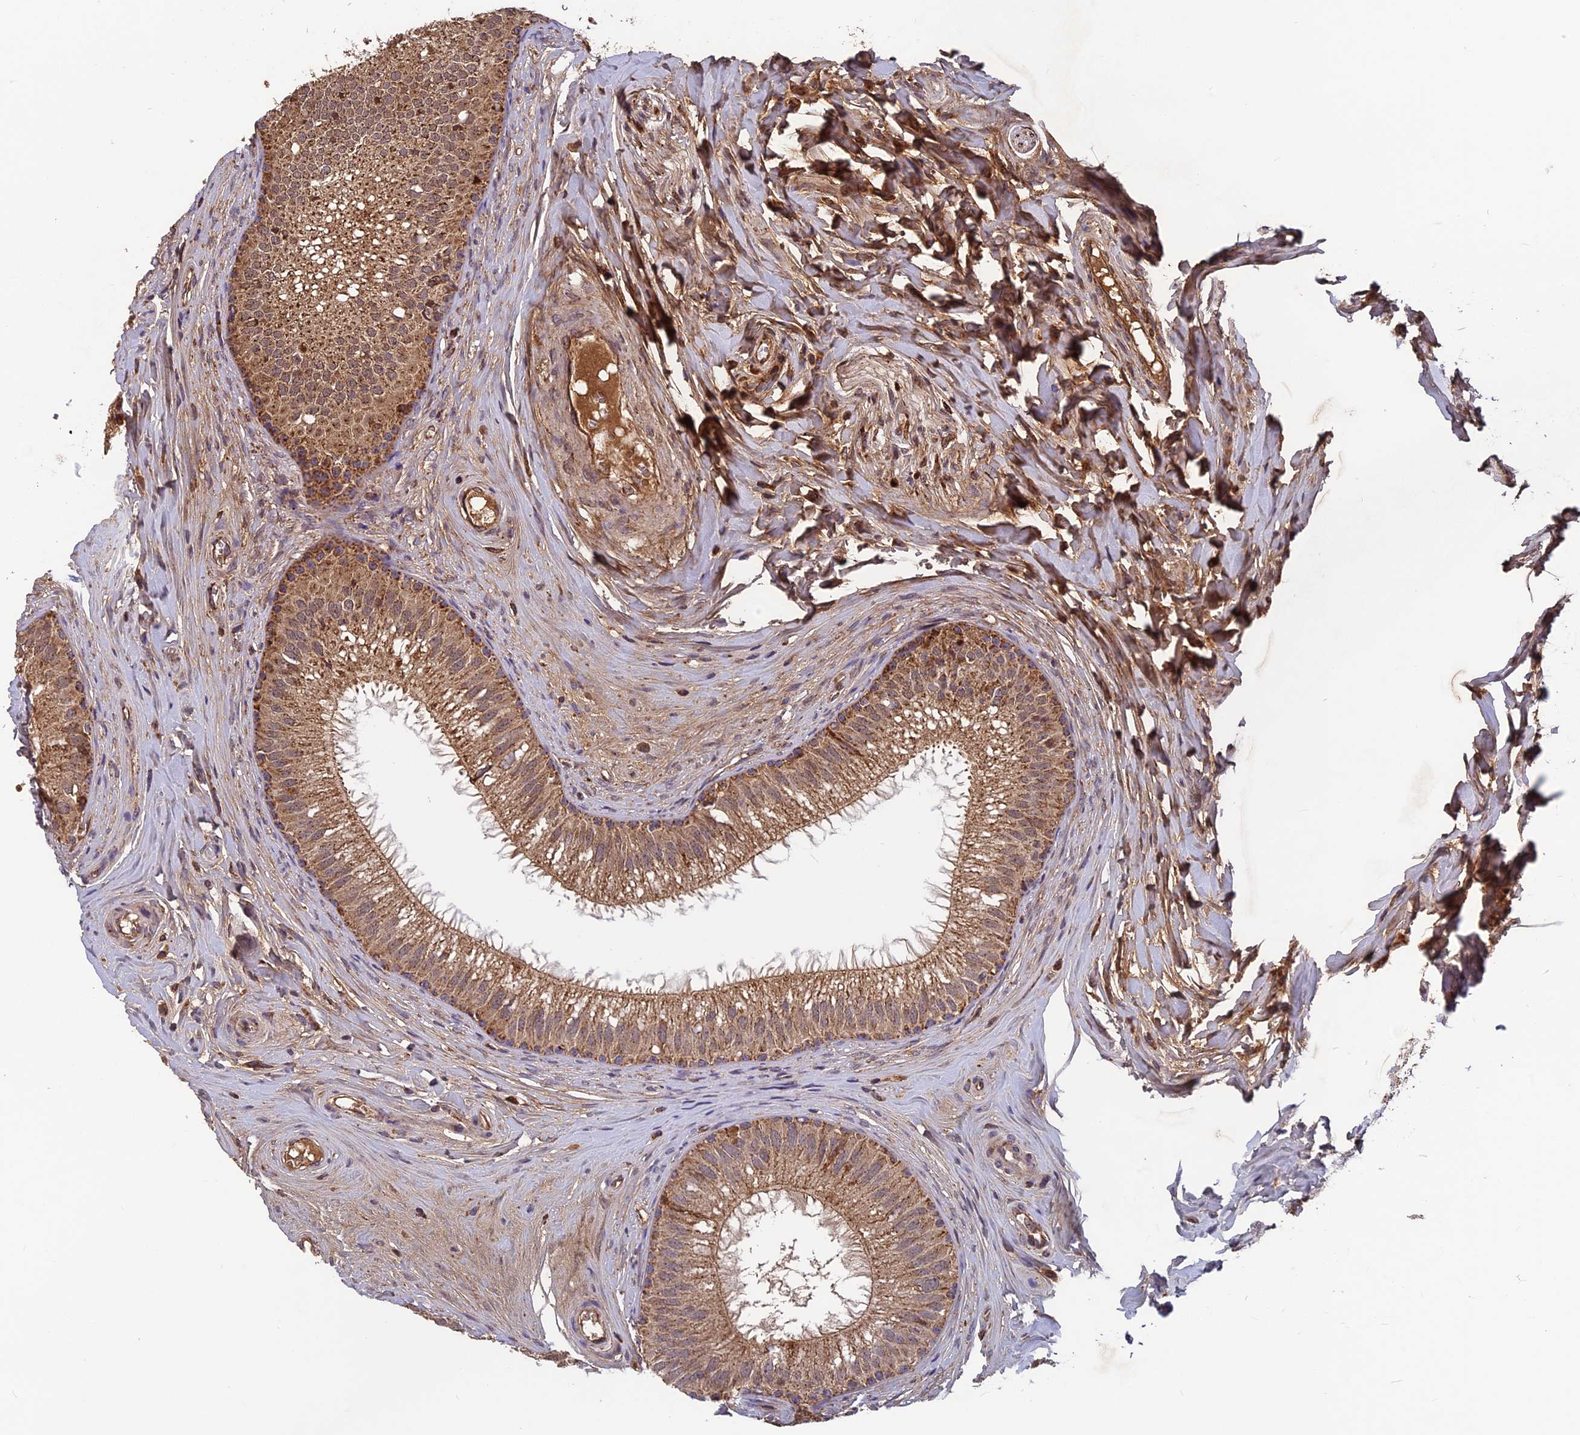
{"staining": {"intensity": "moderate", "quantity": ">75%", "location": "cytoplasmic/membranous"}, "tissue": "epididymis", "cell_type": "Glandular cells", "image_type": "normal", "snomed": [{"axis": "morphology", "description": "Normal tissue, NOS"}, {"axis": "topography", "description": "Epididymis"}], "caption": "Immunohistochemical staining of benign human epididymis demonstrates moderate cytoplasmic/membranous protein expression in approximately >75% of glandular cells. The staining is performed using DAB (3,3'-diaminobenzidine) brown chromogen to label protein expression. The nuclei are counter-stained blue using hematoxylin.", "gene": "CCDC15", "patient": {"sex": "male", "age": 33}}